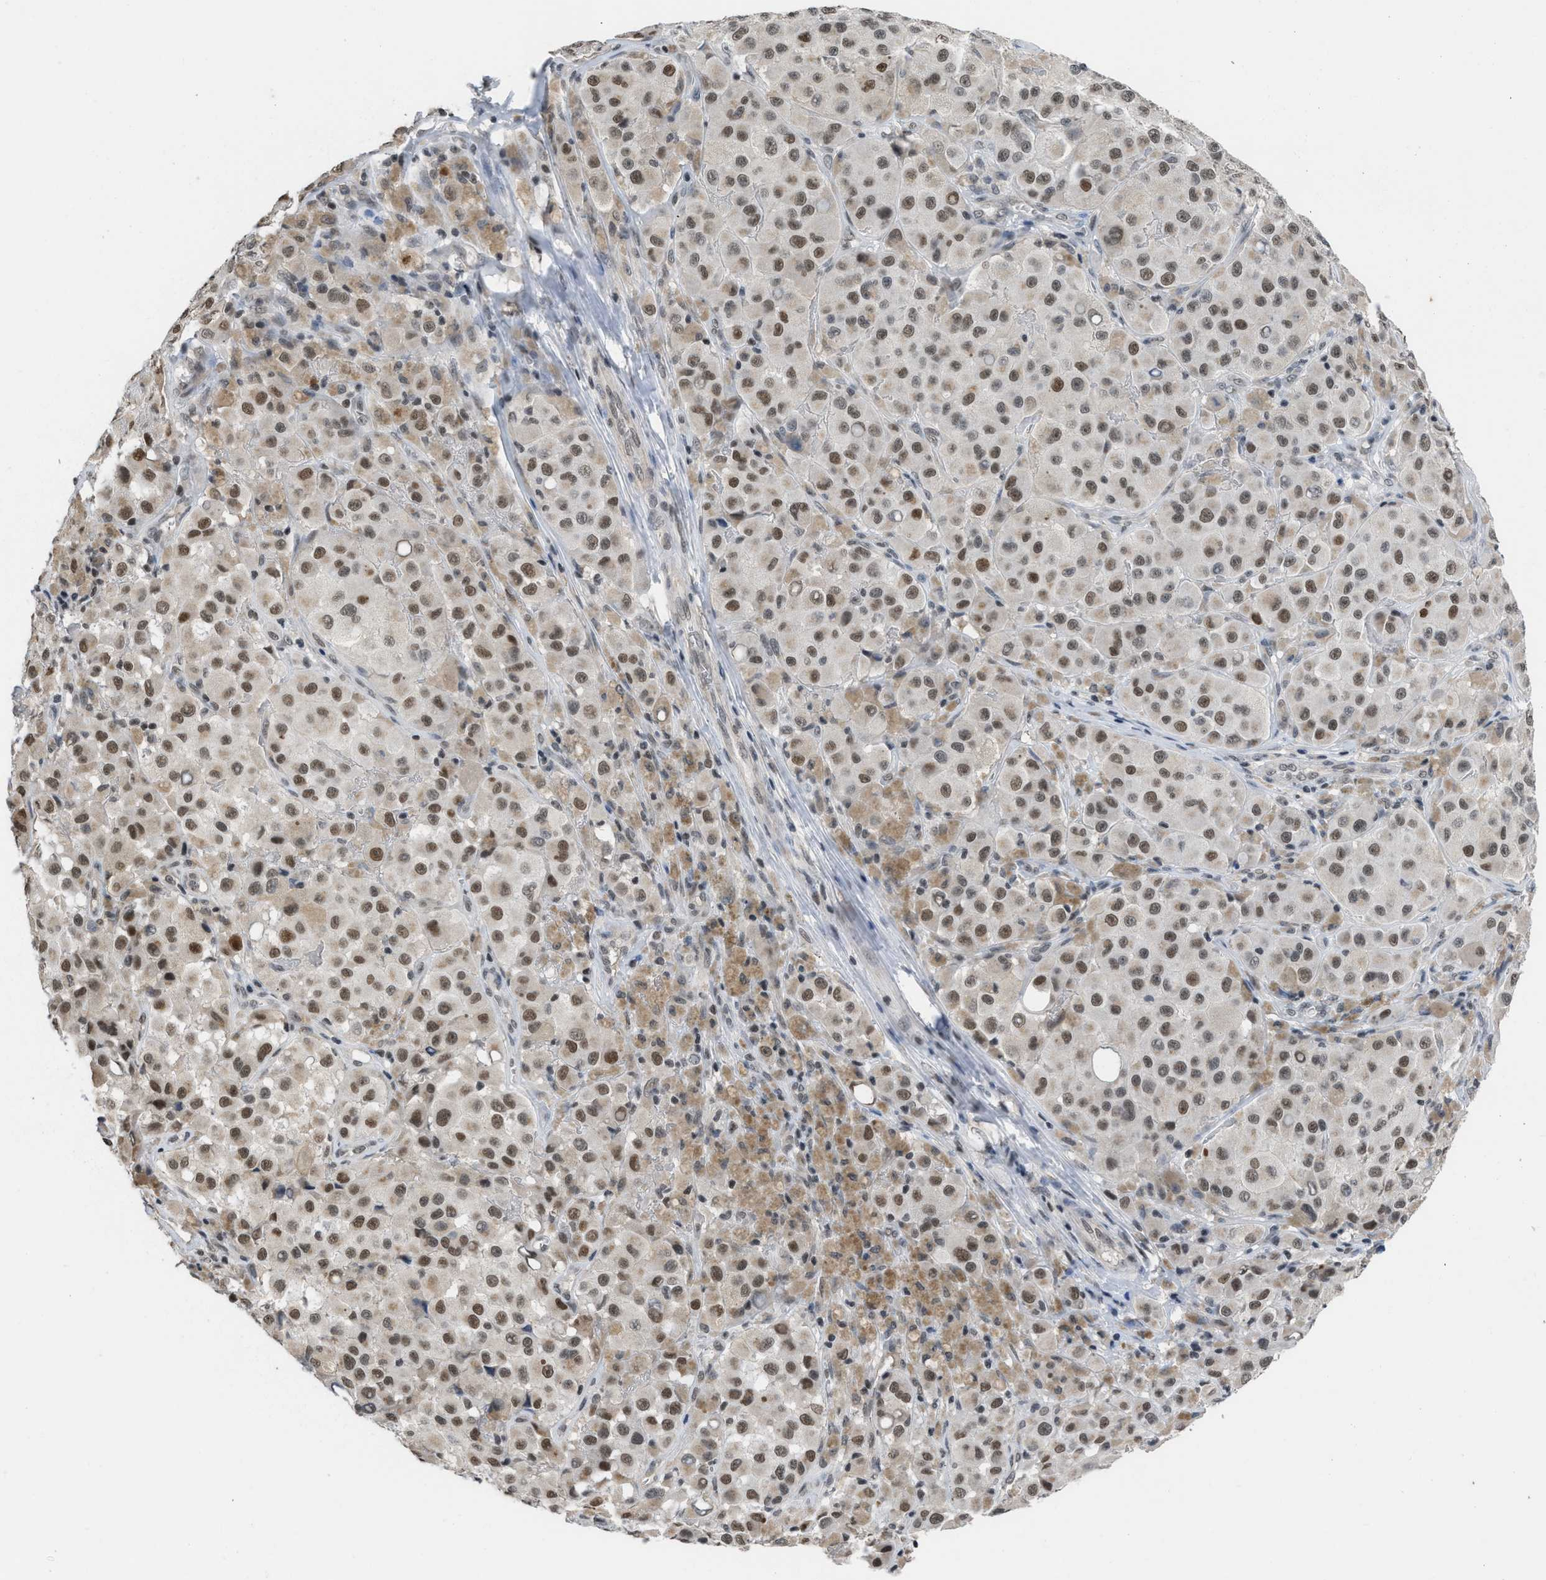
{"staining": {"intensity": "moderate", "quantity": ">75%", "location": "nuclear"}, "tissue": "melanoma", "cell_type": "Tumor cells", "image_type": "cancer", "snomed": [{"axis": "morphology", "description": "Malignant melanoma, NOS"}, {"axis": "topography", "description": "Skin"}], "caption": "A micrograph showing moderate nuclear positivity in about >75% of tumor cells in malignant melanoma, as visualized by brown immunohistochemical staining.", "gene": "TERF2IP", "patient": {"sex": "male", "age": 84}}